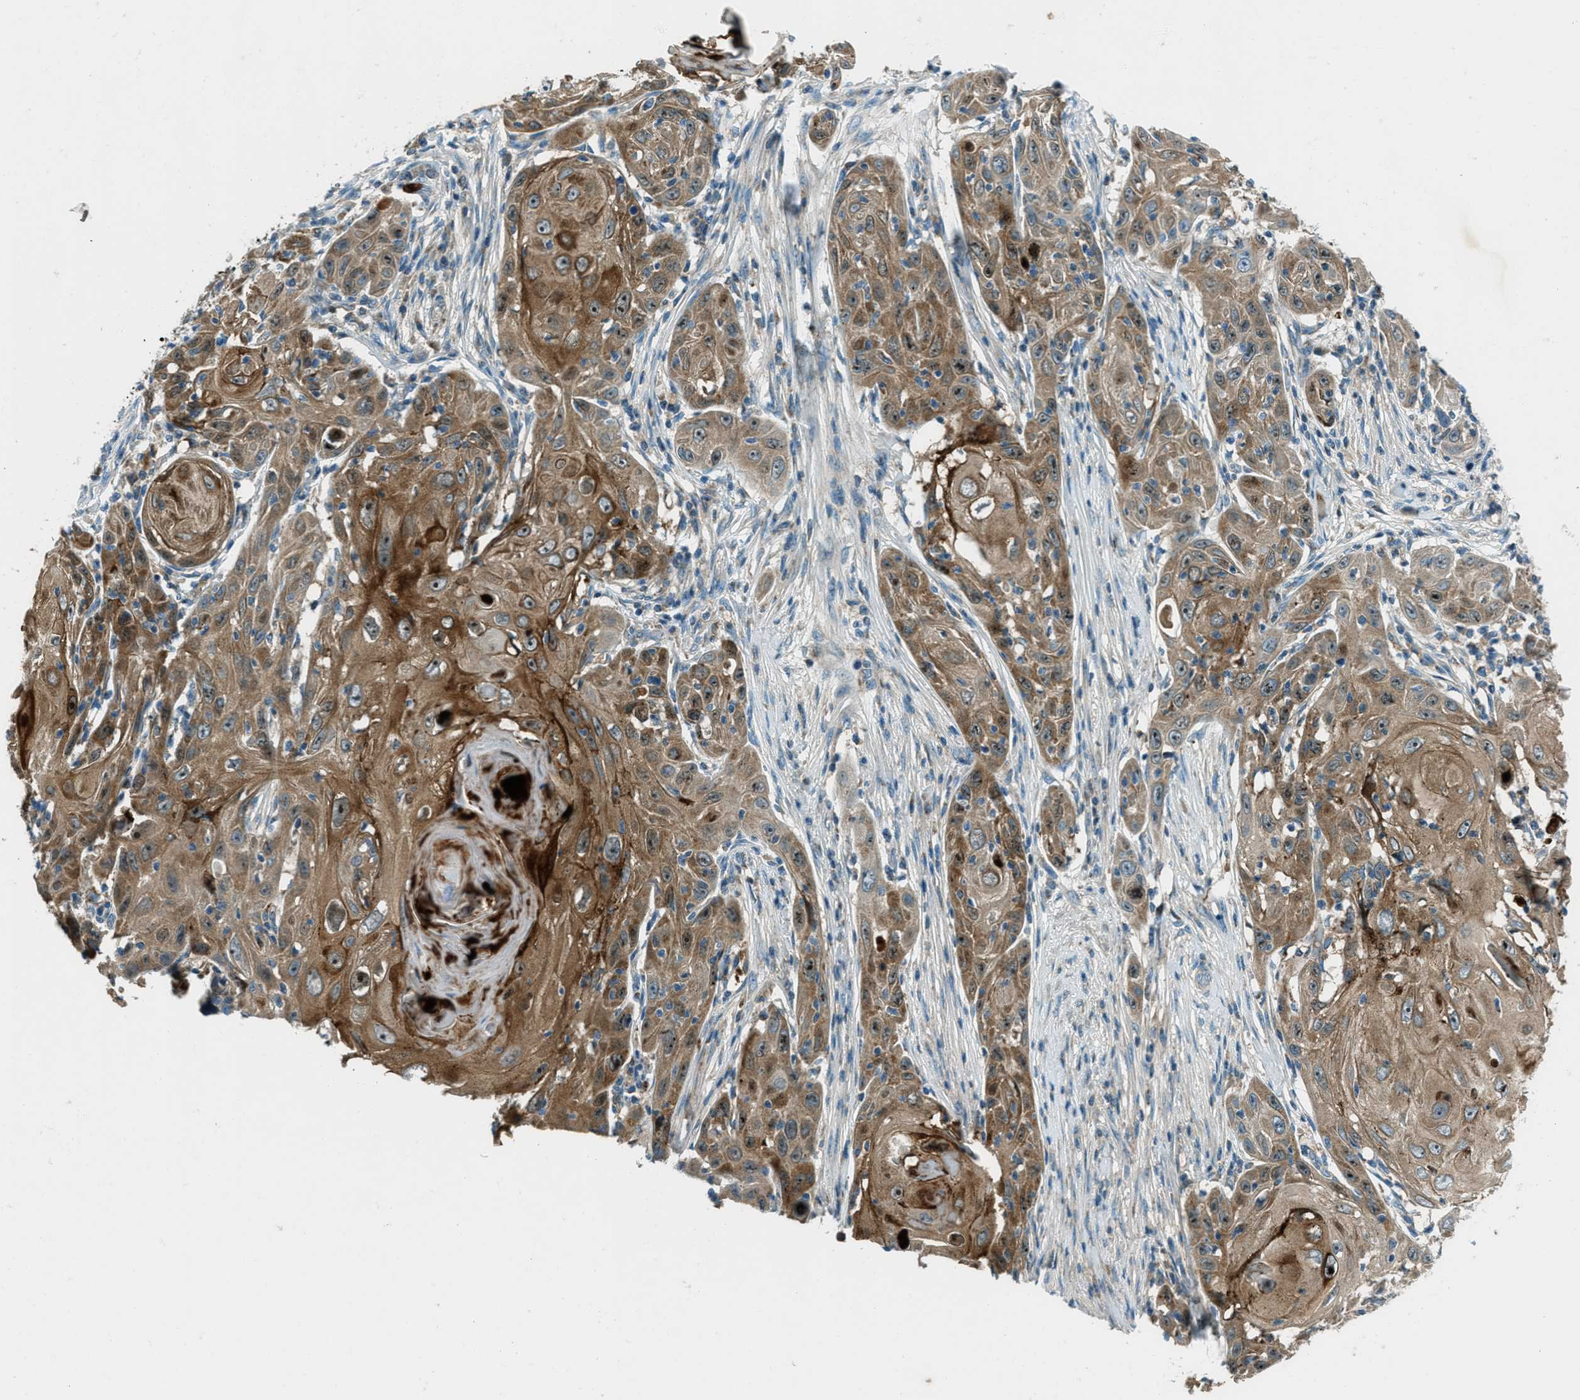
{"staining": {"intensity": "moderate", "quantity": ">75%", "location": "cytoplasmic/membranous"}, "tissue": "skin cancer", "cell_type": "Tumor cells", "image_type": "cancer", "snomed": [{"axis": "morphology", "description": "Squamous cell carcinoma, NOS"}, {"axis": "topography", "description": "Skin"}], "caption": "Human skin cancer (squamous cell carcinoma) stained with a protein marker shows moderate staining in tumor cells.", "gene": "FAR1", "patient": {"sex": "female", "age": 88}}